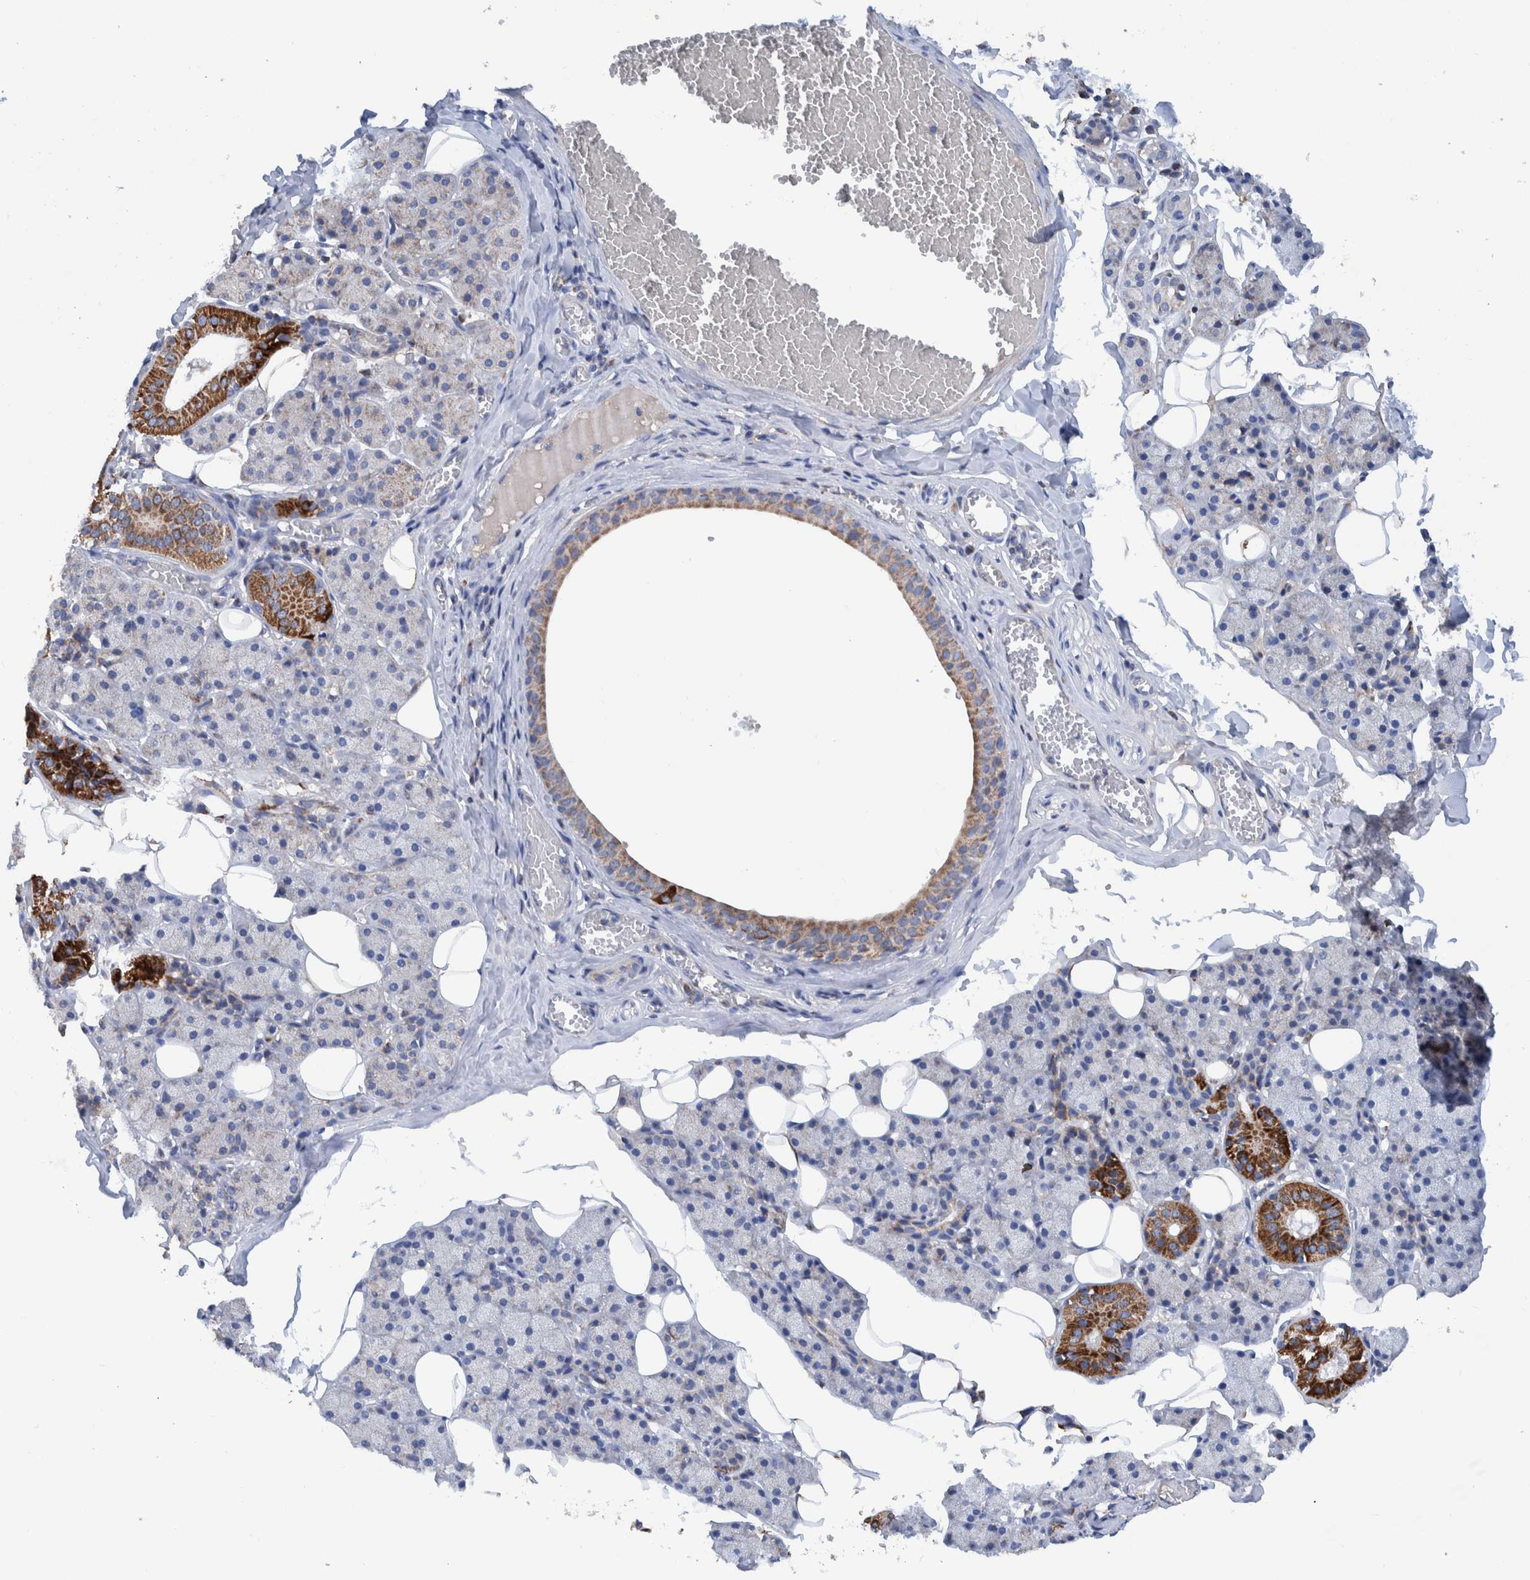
{"staining": {"intensity": "strong", "quantity": "<25%", "location": "cytoplasmic/membranous"}, "tissue": "salivary gland", "cell_type": "Glandular cells", "image_type": "normal", "snomed": [{"axis": "morphology", "description": "Normal tissue, NOS"}, {"axis": "topography", "description": "Salivary gland"}], "caption": "Immunohistochemistry (IHC) staining of benign salivary gland, which exhibits medium levels of strong cytoplasmic/membranous expression in approximately <25% of glandular cells indicating strong cytoplasmic/membranous protein positivity. The staining was performed using DAB (brown) for protein detection and nuclei were counterstained in hematoxylin (blue).", "gene": "DECR1", "patient": {"sex": "female", "age": 33}}